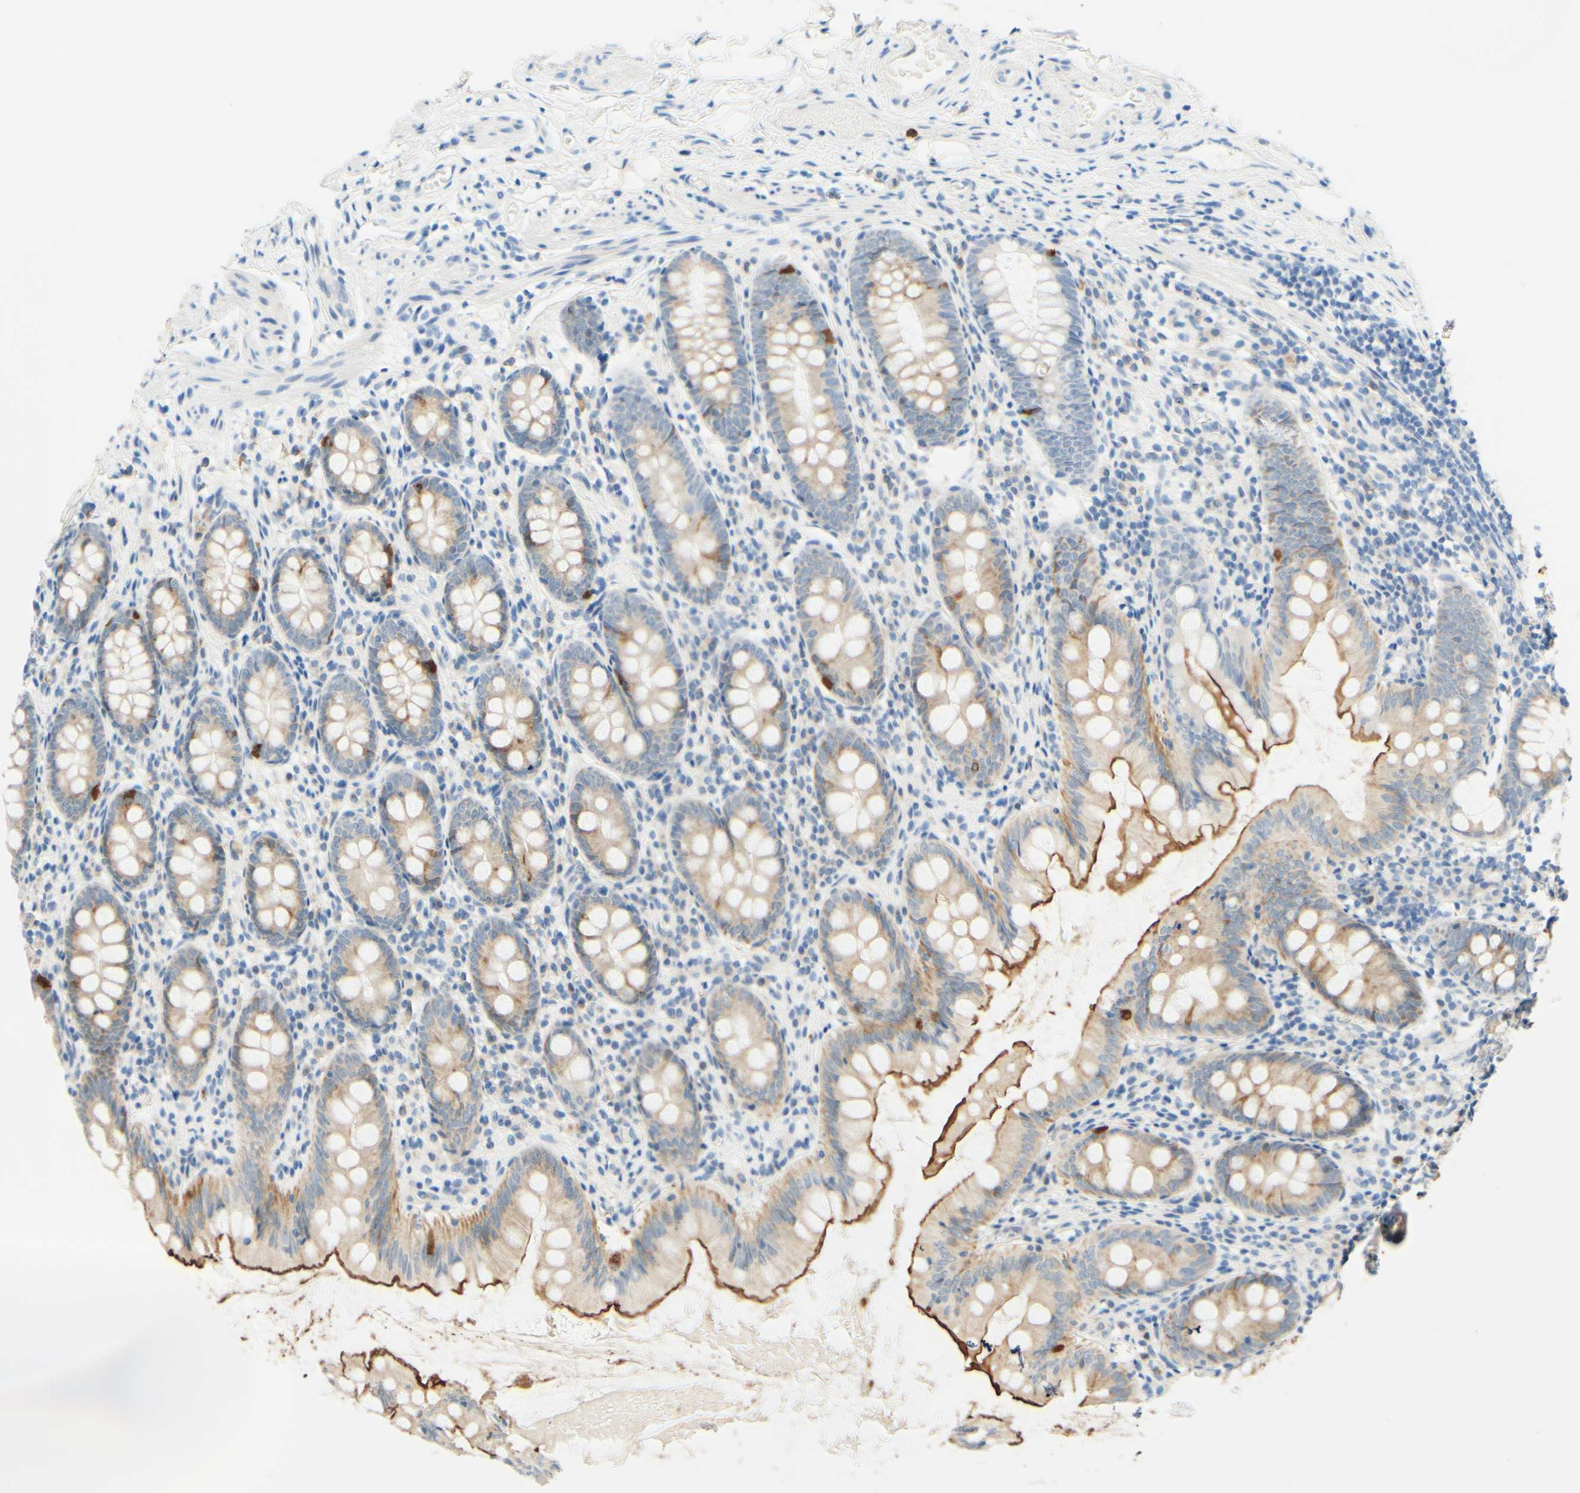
{"staining": {"intensity": "weak", "quantity": ">75%", "location": "cytoplasmic/membranous"}, "tissue": "appendix", "cell_type": "Glandular cells", "image_type": "normal", "snomed": [{"axis": "morphology", "description": "Normal tissue, NOS"}, {"axis": "topography", "description": "Appendix"}], "caption": "This photomicrograph demonstrates IHC staining of normal appendix, with low weak cytoplasmic/membranous expression in approximately >75% of glandular cells.", "gene": "TREM2", "patient": {"sex": "female", "age": 77}}